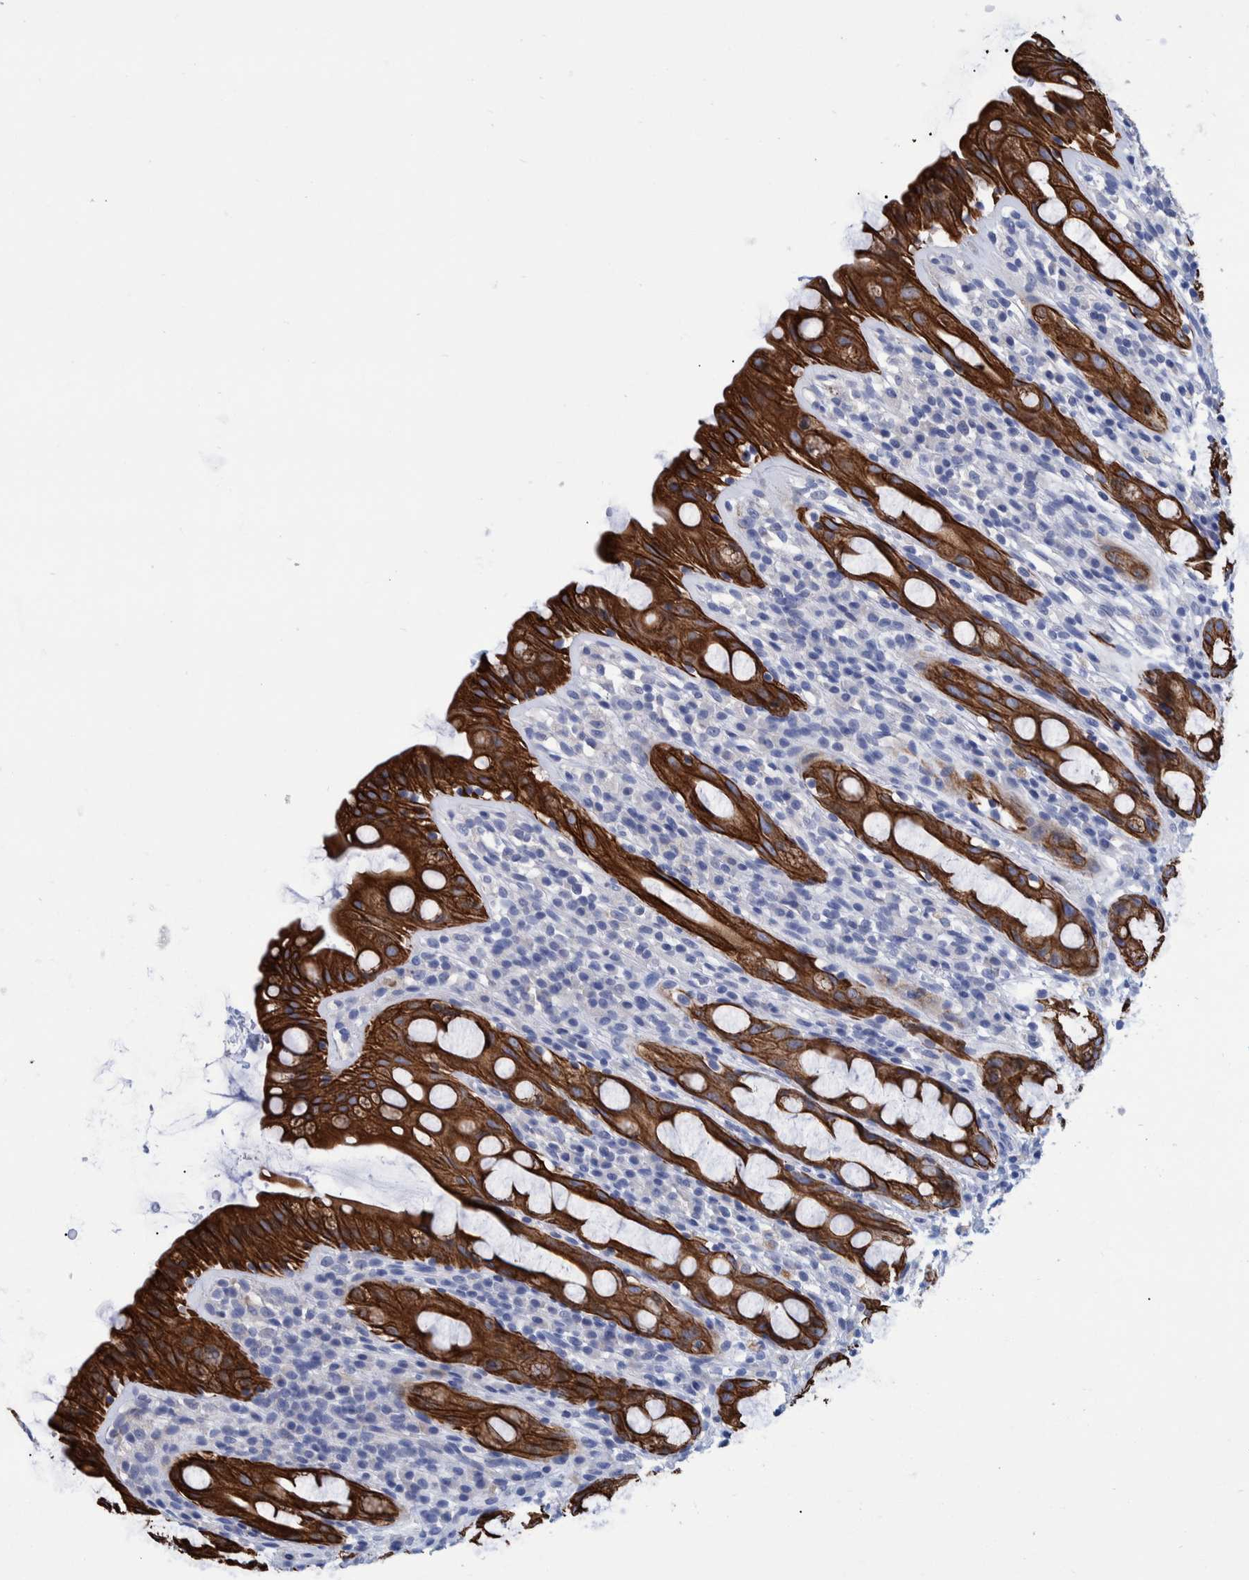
{"staining": {"intensity": "strong", "quantity": ">75%", "location": "cytoplasmic/membranous"}, "tissue": "rectum", "cell_type": "Glandular cells", "image_type": "normal", "snomed": [{"axis": "morphology", "description": "Normal tissue, NOS"}, {"axis": "topography", "description": "Rectum"}], "caption": "The image displays staining of unremarkable rectum, revealing strong cytoplasmic/membranous protein expression (brown color) within glandular cells.", "gene": "MKS1", "patient": {"sex": "male", "age": 44}}